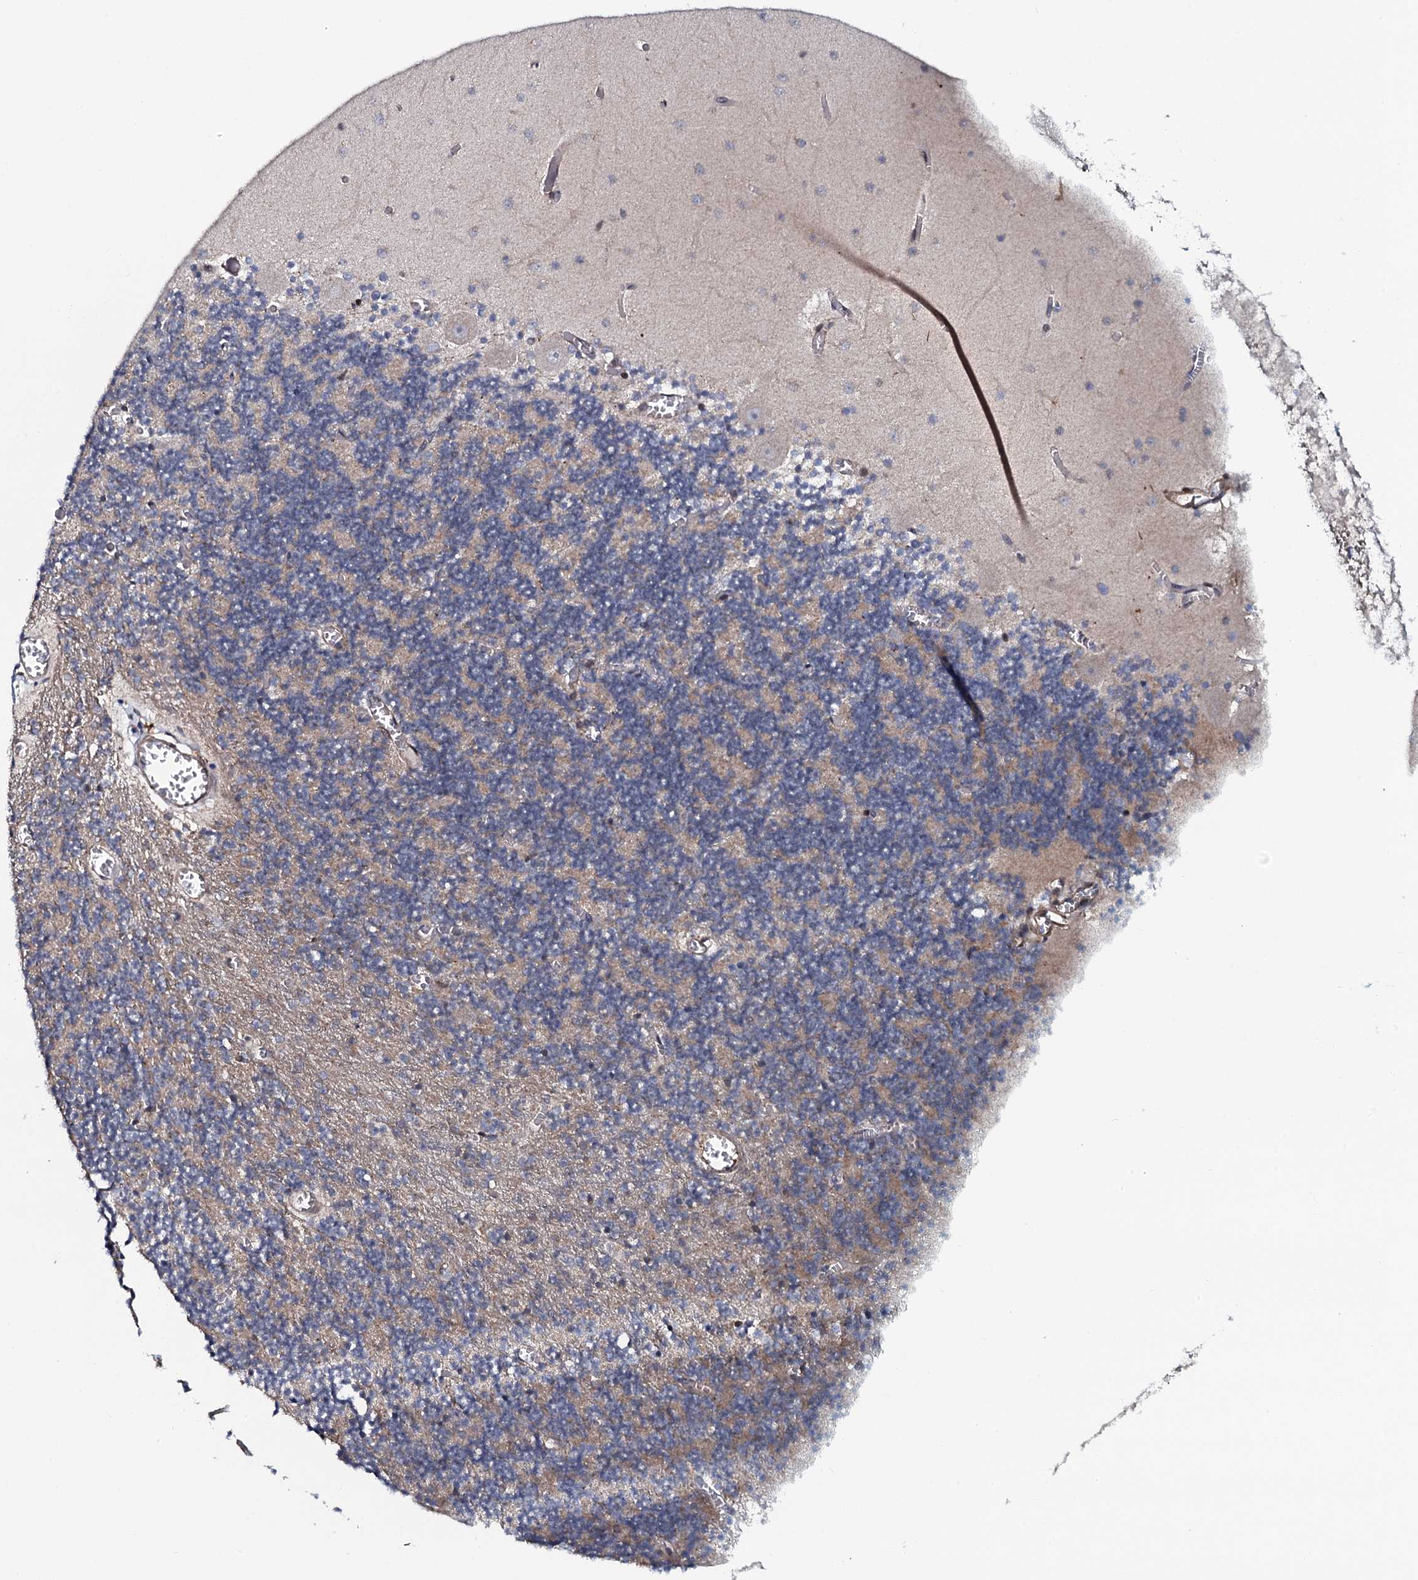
{"staining": {"intensity": "negative", "quantity": "none", "location": "none"}, "tissue": "cerebellum", "cell_type": "Cells in granular layer", "image_type": "normal", "snomed": [{"axis": "morphology", "description": "Normal tissue, NOS"}, {"axis": "topography", "description": "Cerebellum"}], "caption": "There is no significant positivity in cells in granular layer of cerebellum.", "gene": "KCTD4", "patient": {"sex": "female", "age": 28}}